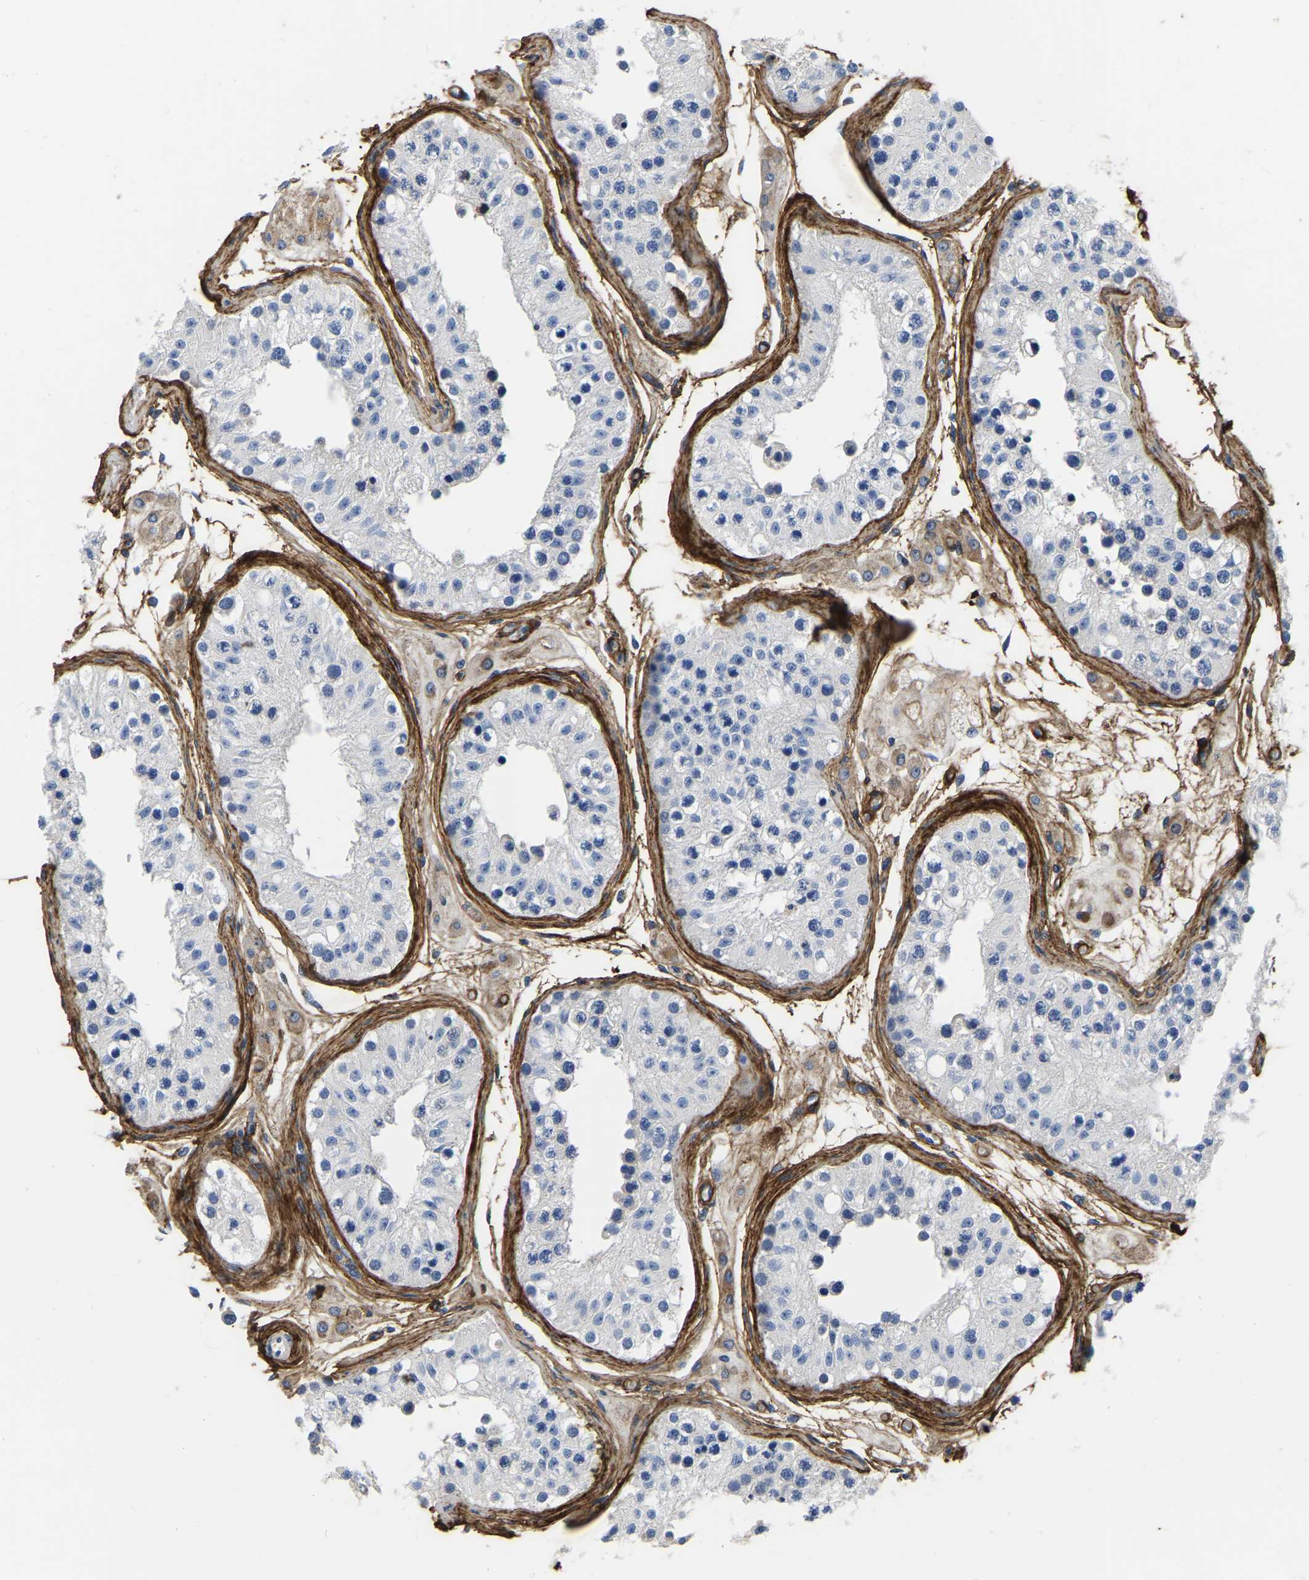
{"staining": {"intensity": "negative", "quantity": "none", "location": "none"}, "tissue": "testis", "cell_type": "Cells in seminiferous ducts", "image_type": "normal", "snomed": [{"axis": "morphology", "description": "Normal tissue, NOS"}, {"axis": "morphology", "description": "Adenocarcinoma, metastatic, NOS"}, {"axis": "topography", "description": "Testis"}], "caption": "IHC histopathology image of unremarkable testis stained for a protein (brown), which shows no staining in cells in seminiferous ducts.", "gene": "COL6A1", "patient": {"sex": "male", "age": 26}}